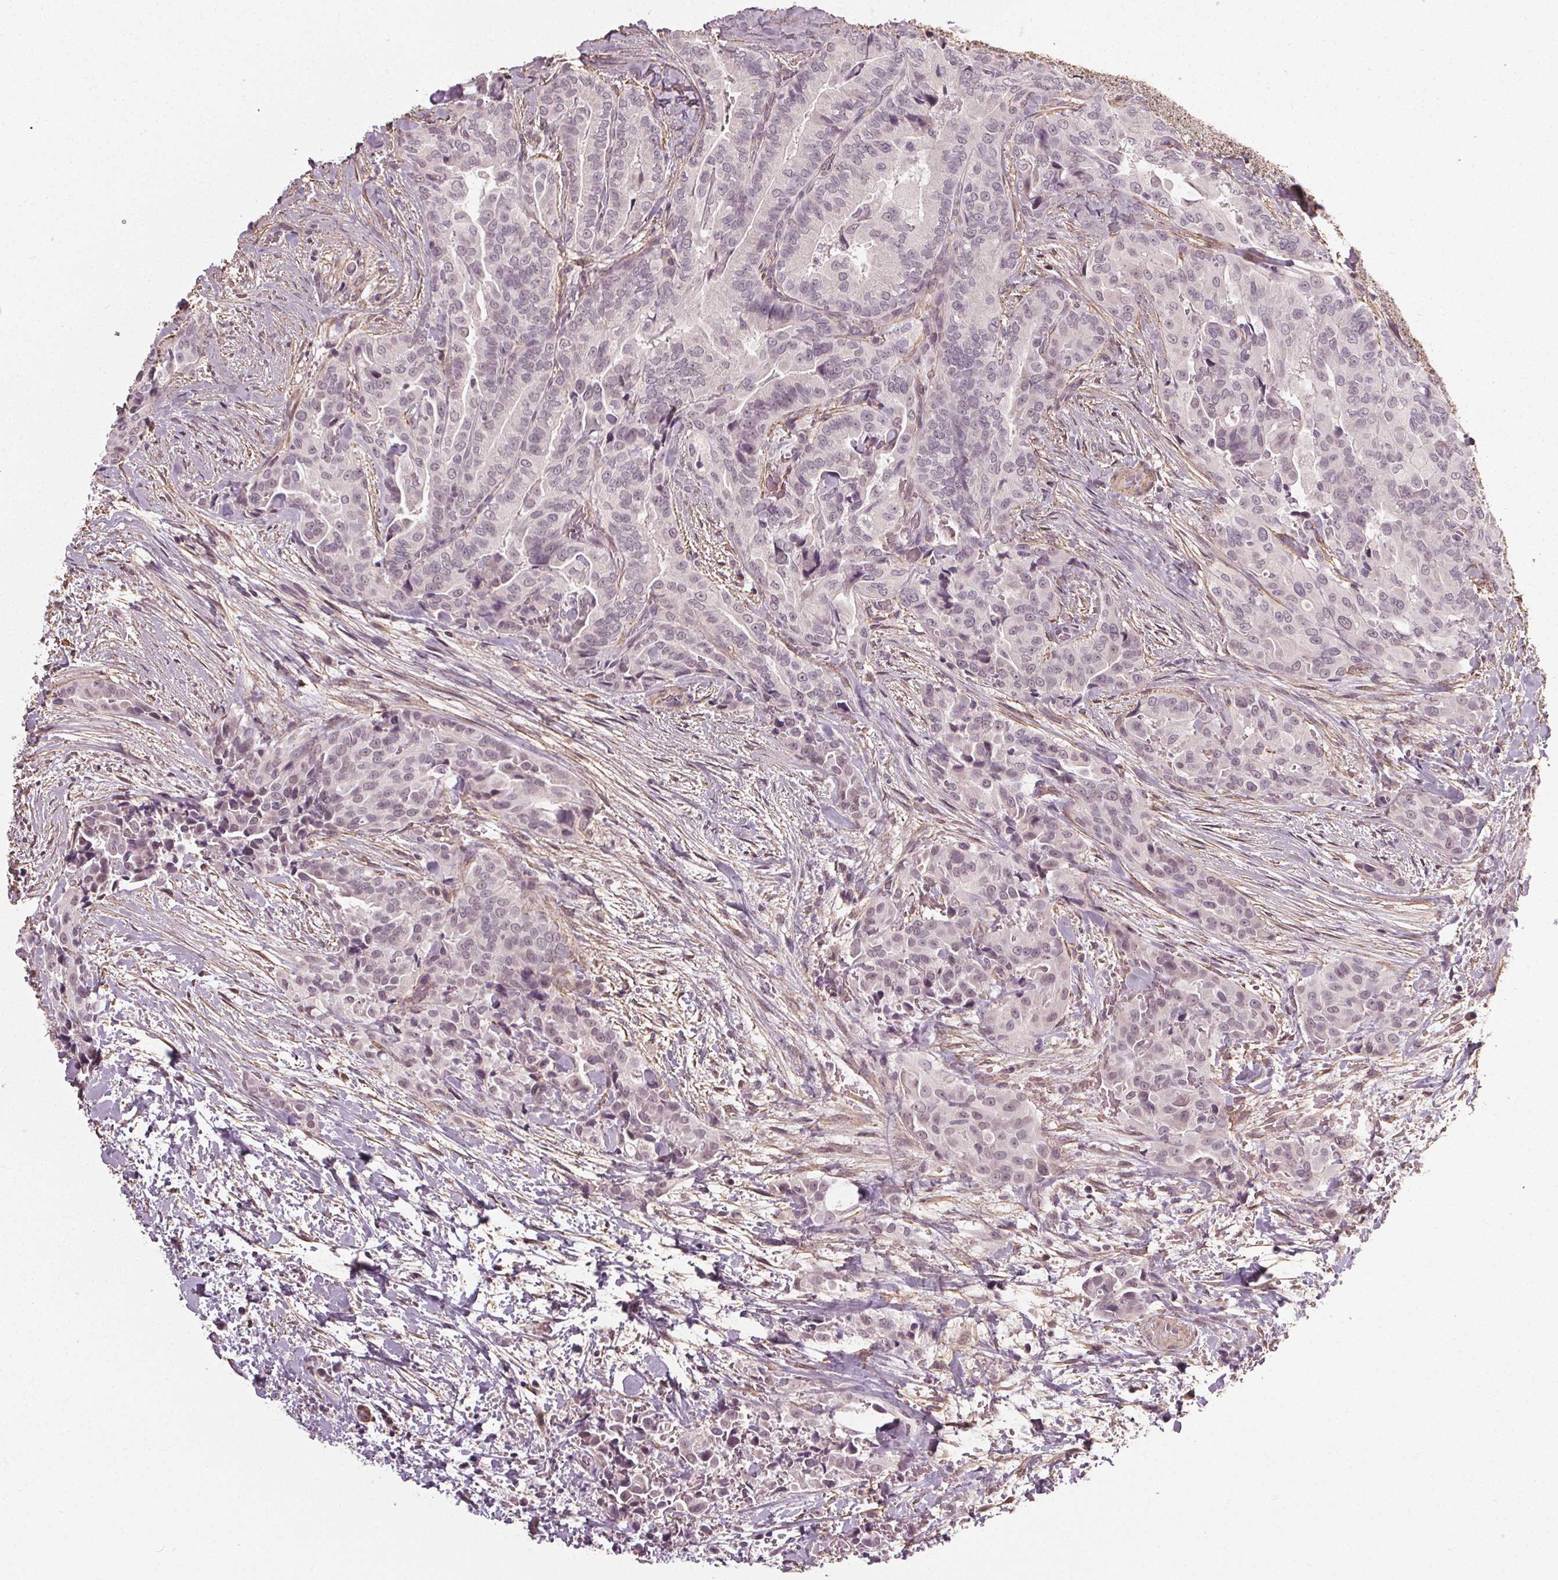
{"staining": {"intensity": "negative", "quantity": "none", "location": "none"}, "tissue": "thyroid cancer", "cell_type": "Tumor cells", "image_type": "cancer", "snomed": [{"axis": "morphology", "description": "Papillary adenocarcinoma, NOS"}, {"axis": "topography", "description": "Thyroid gland"}], "caption": "IHC photomicrograph of neoplastic tissue: human thyroid cancer (papillary adenocarcinoma) stained with DAB (3,3'-diaminobenzidine) shows no significant protein expression in tumor cells.", "gene": "PKP1", "patient": {"sex": "male", "age": 61}}